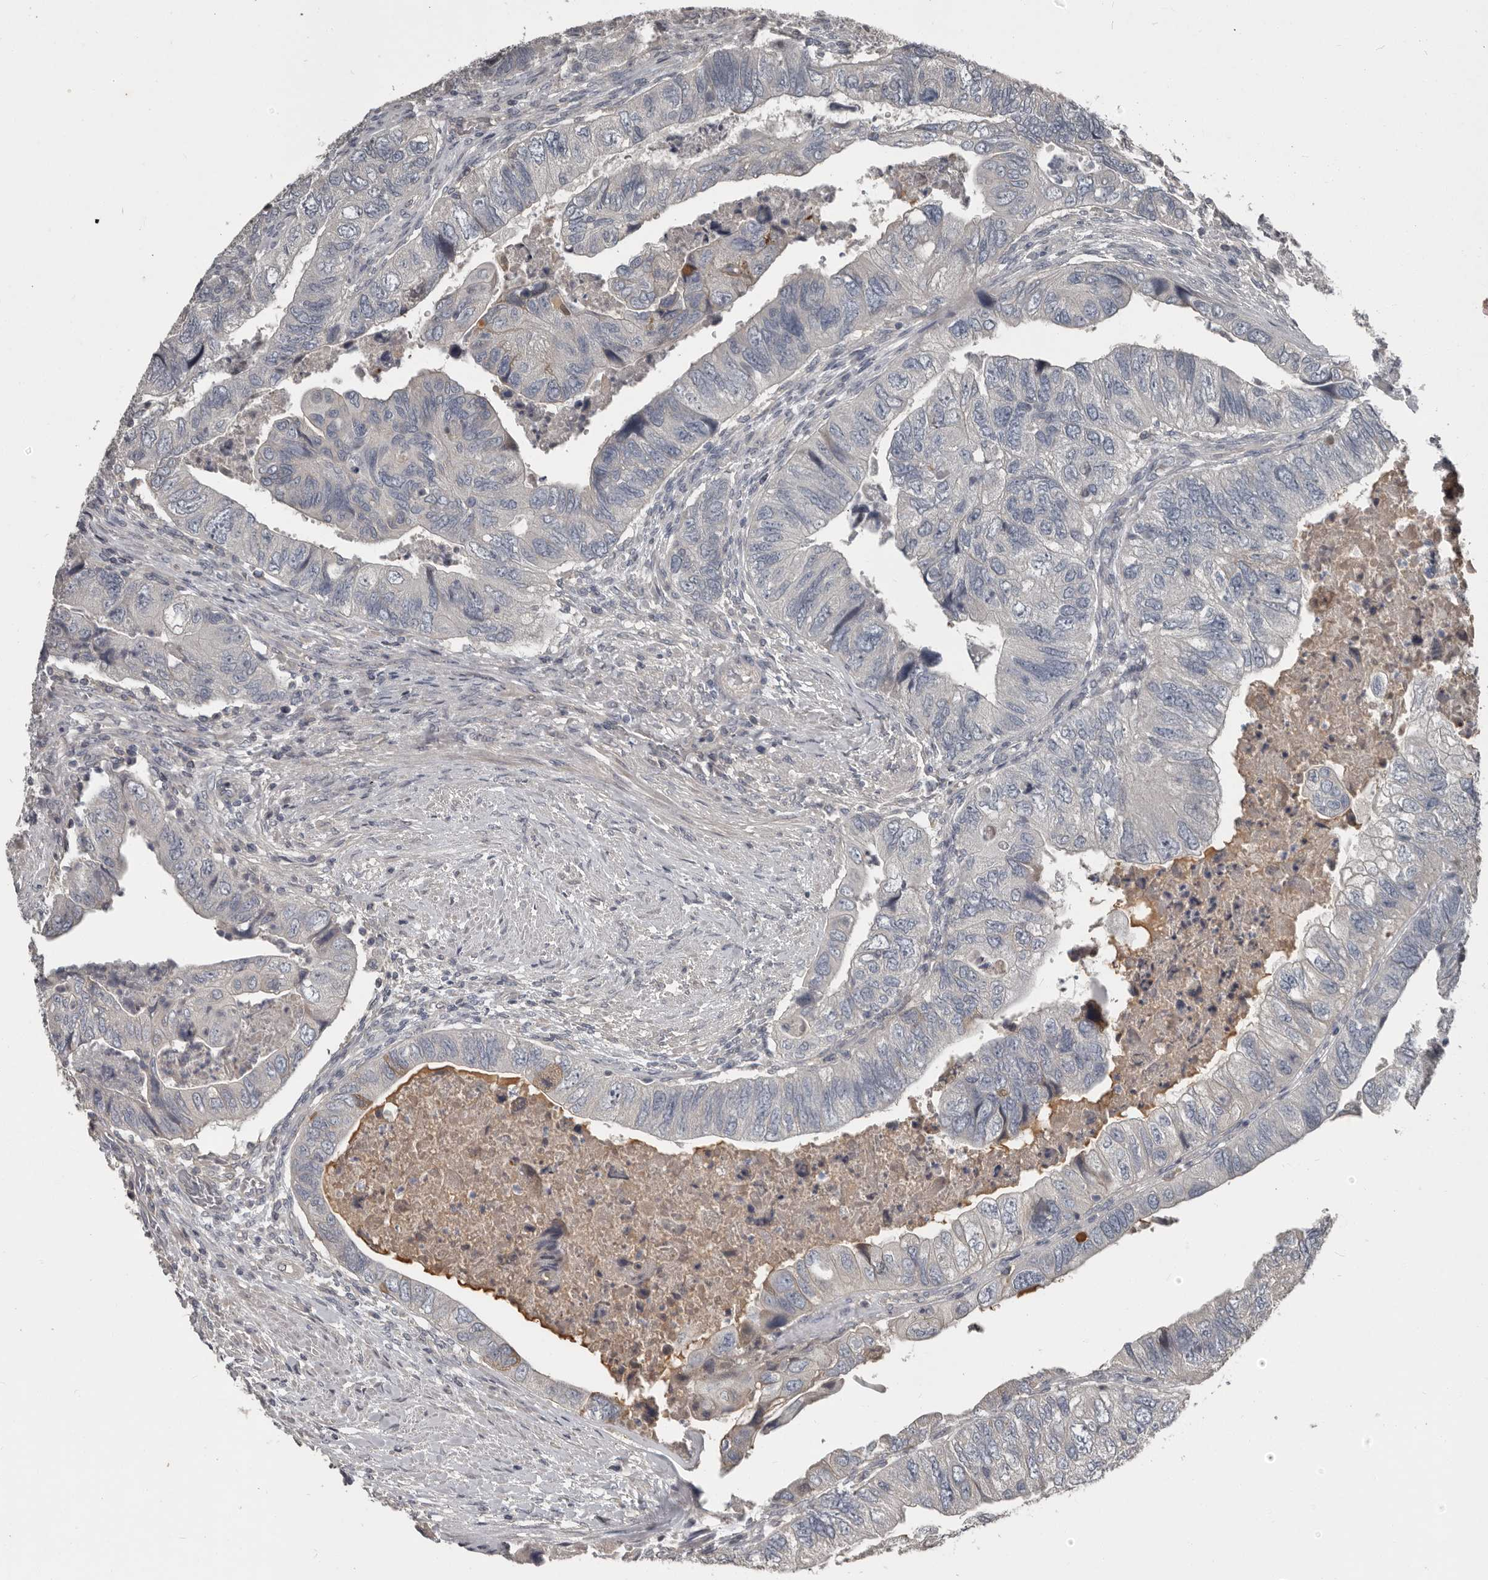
{"staining": {"intensity": "negative", "quantity": "none", "location": "none"}, "tissue": "colorectal cancer", "cell_type": "Tumor cells", "image_type": "cancer", "snomed": [{"axis": "morphology", "description": "Adenocarcinoma, NOS"}, {"axis": "topography", "description": "Rectum"}], "caption": "The immunohistochemistry (IHC) histopathology image has no significant positivity in tumor cells of adenocarcinoma (colorectal) tissue.", "gene": "CA6", "patient": {"sex": "male", "age": 63}}